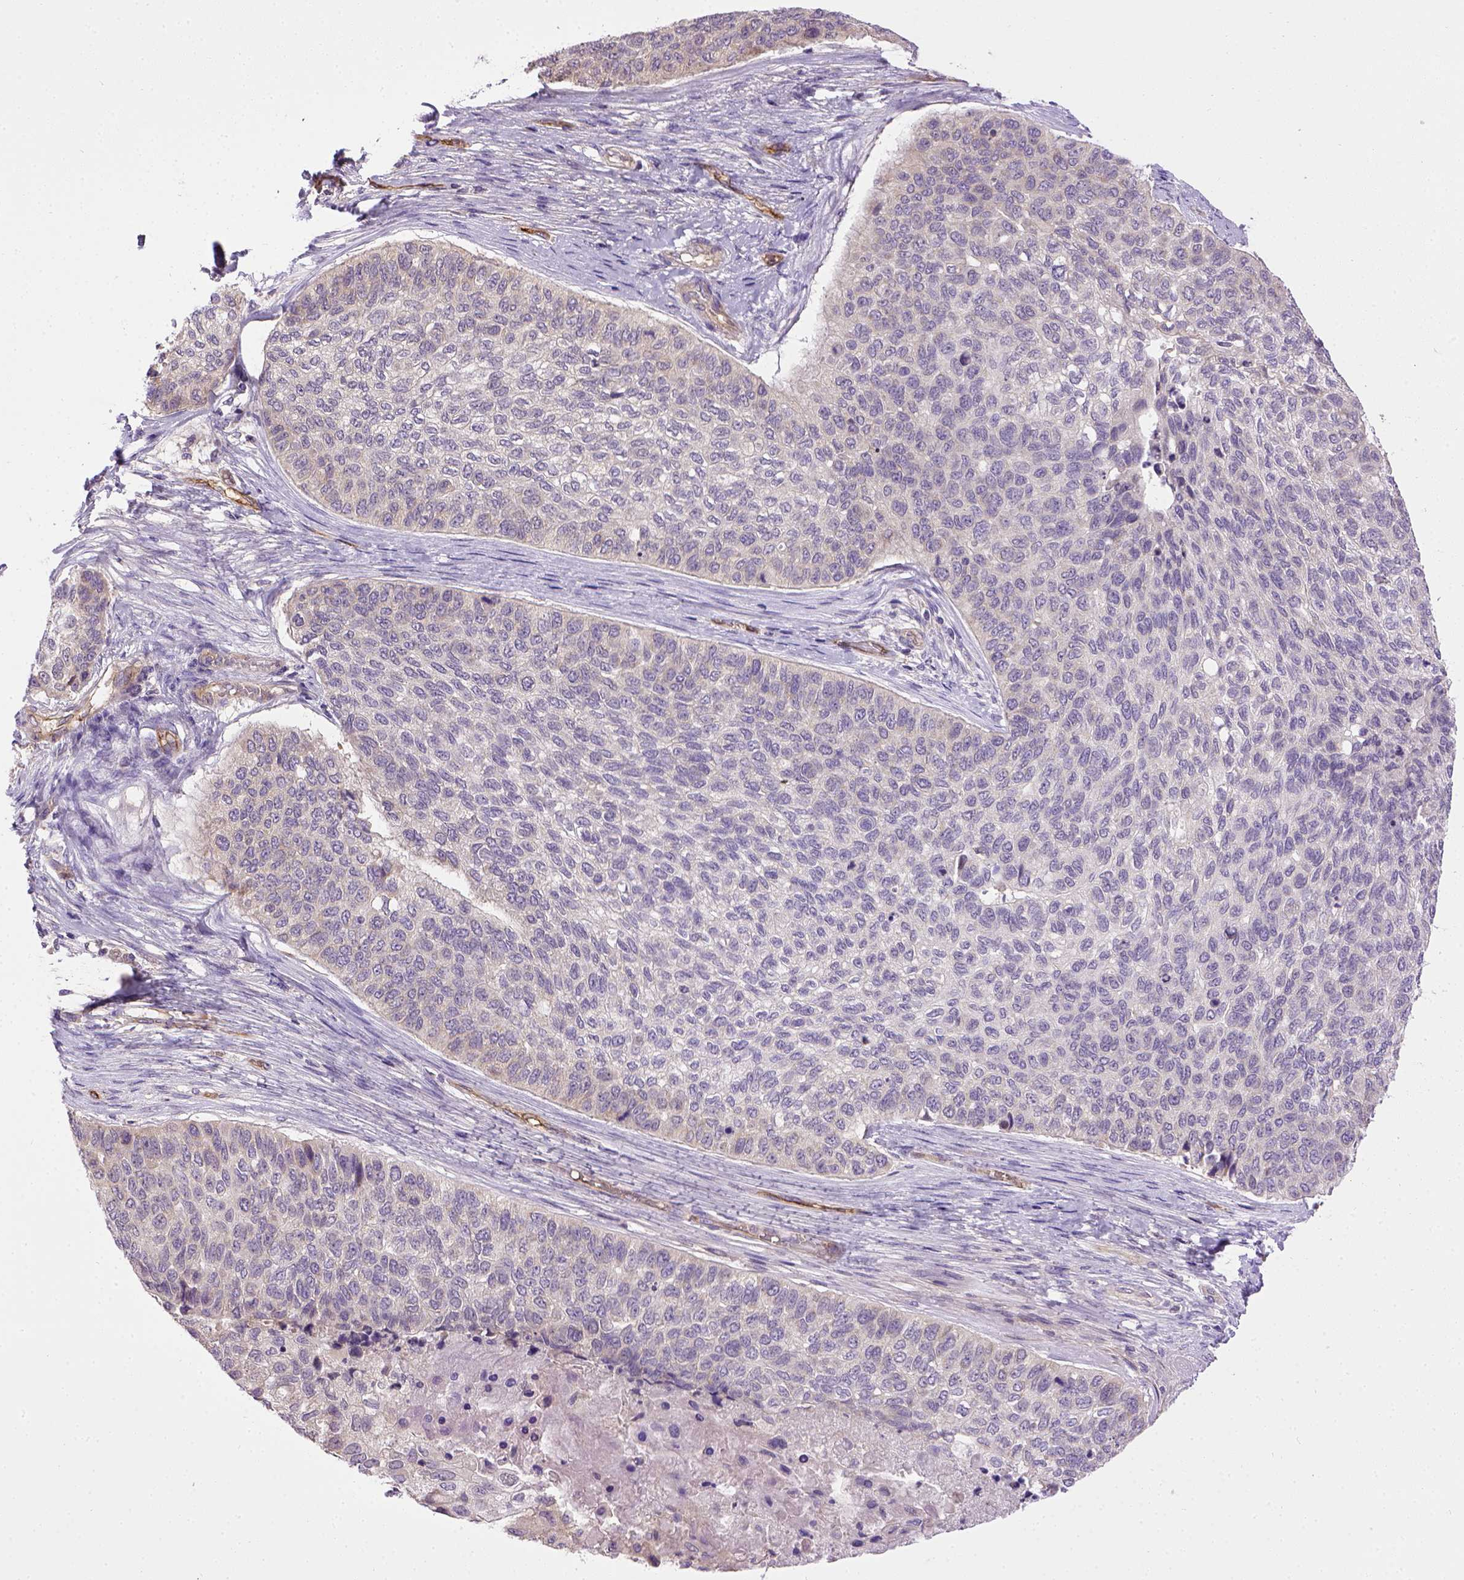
{"staining": {"intensity": "negative", "quantity": "none", "location": "none"}, "tissue": "lung cancer", "cell_type": "Tumor cells", "image_type": "cancer", "snomed": [{"axis": "morphology", "description": "Squamous cell carcinoma, NOS"}, {"axis": "topography", "description": "Lung"}], "caption": "Tumor cells show no significant protein expression in squamous cell carcinoma (lung).", "gene": "ENG", "patient": {"sex": "male", "age": 69}}